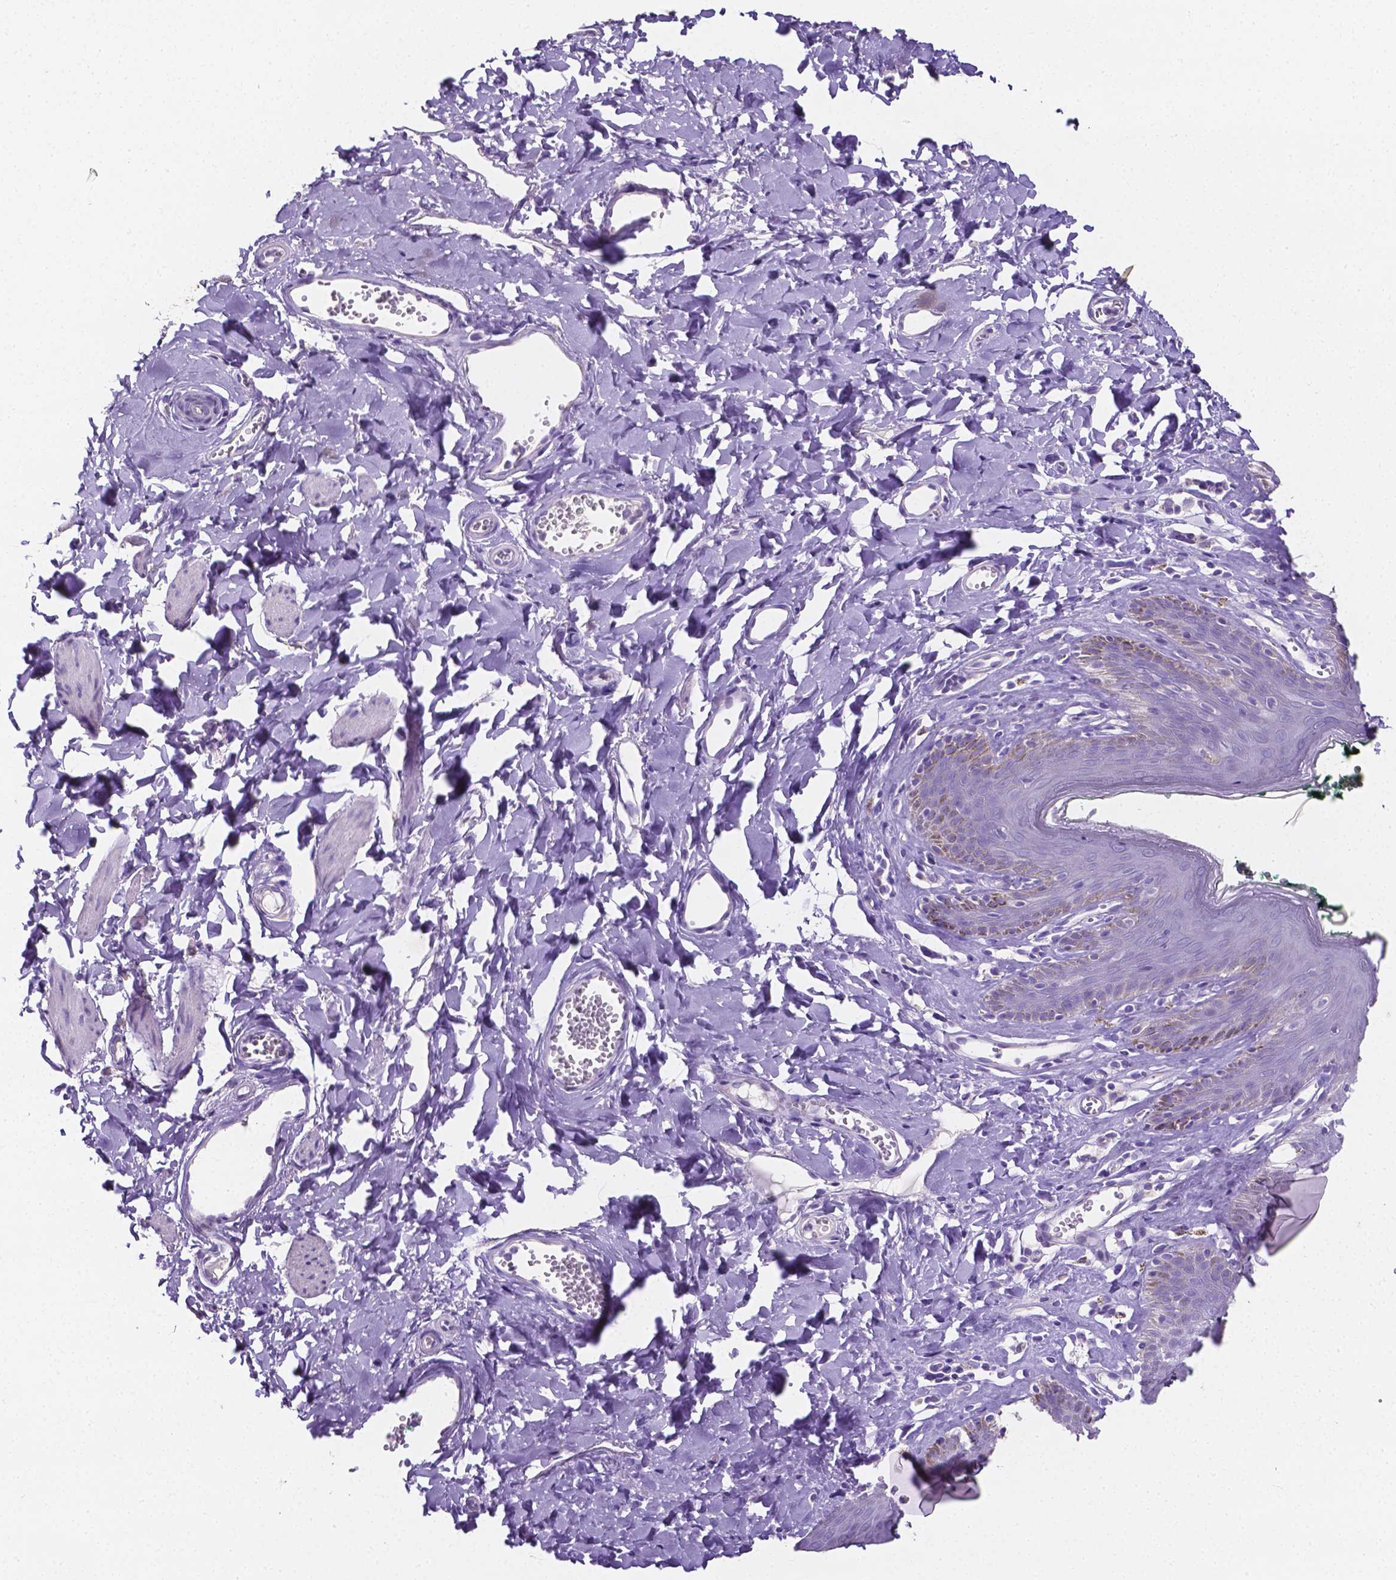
{"staining": {"intensity": "moderate", "quantity": "<25%", "location": "cytoplasmic/membranous"}, "tissue": "skin", "cell_type": "Epidermal cells", "image_type": "normal", "snomed": [{"axis": "morphology", "description": "Normal tissue, NOS"}, {"axis": "topography", "description": "Vulva"}, {"axis": "topography", "description": "Peripheral nerve tissue"}], "caption": "A brown stain shows moderate cytoplasmic/membranous expression of a protein in epidermal cells of unremarkable human skin.", "gene": "SLC22A2", "patient": {"sex": "female", "age": 66}}